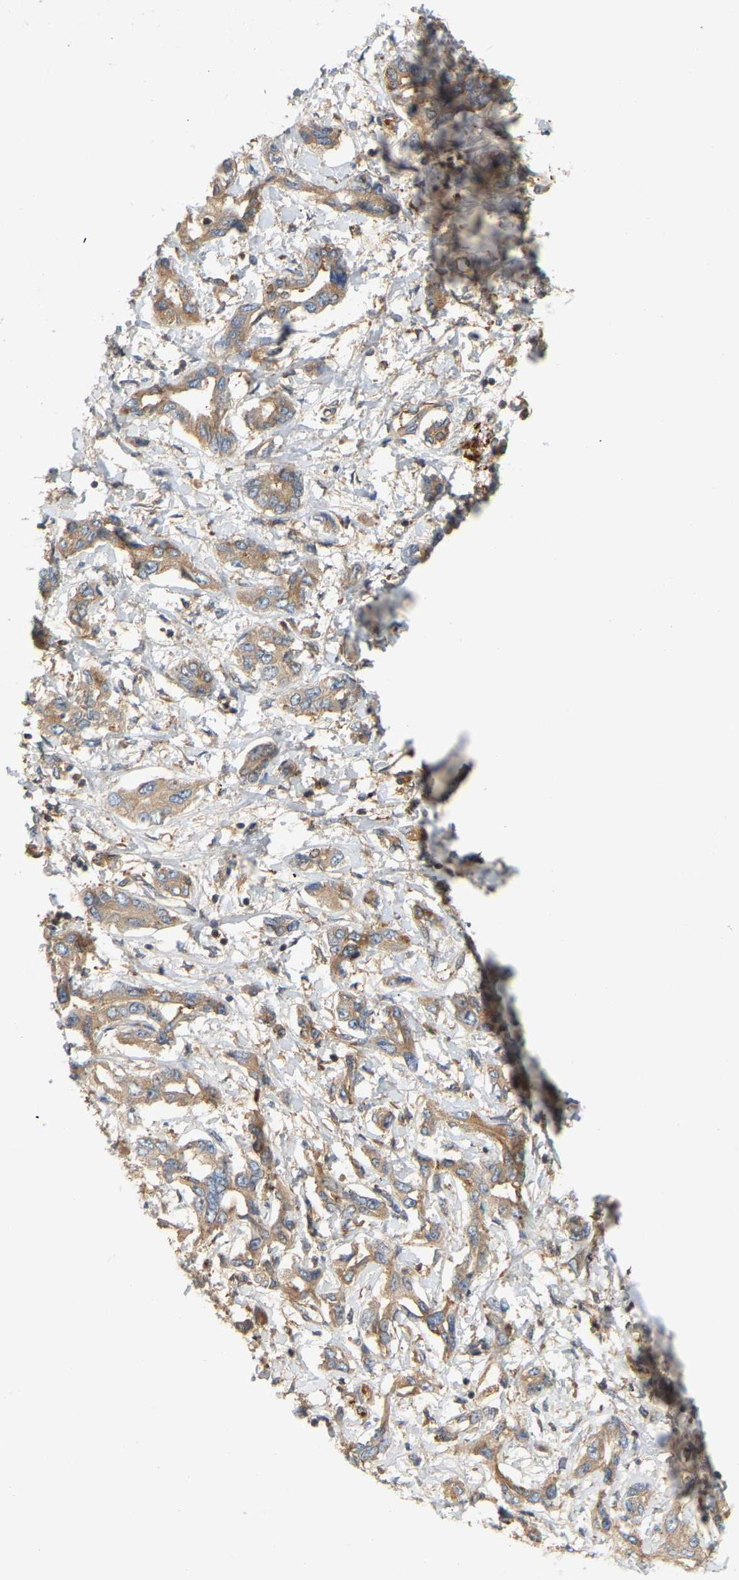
{"staining": {"intensity": "weak", "quantity": ">75%", "location": "cytoplasmic/membranous"}, "tissue": "liver cancer", "cell_type": "Tumor cells", "image_type": "cancer", "snomed": [{"axis": "morphology", "description": "Cholangiocarcinoma"}, {"axis": "topography", "description": "Liver"}], "caption": "Liver cholangiocarcinoma stained for a protein shows weak cytoplasmic/membranous positivity in tumor cells. Immunohistochemistry (ihc) stains the protein of interest in brown and the nuclei are stained blue.", "gene": "AKAP13", "patient": {"sex": "male", "age": 59}}